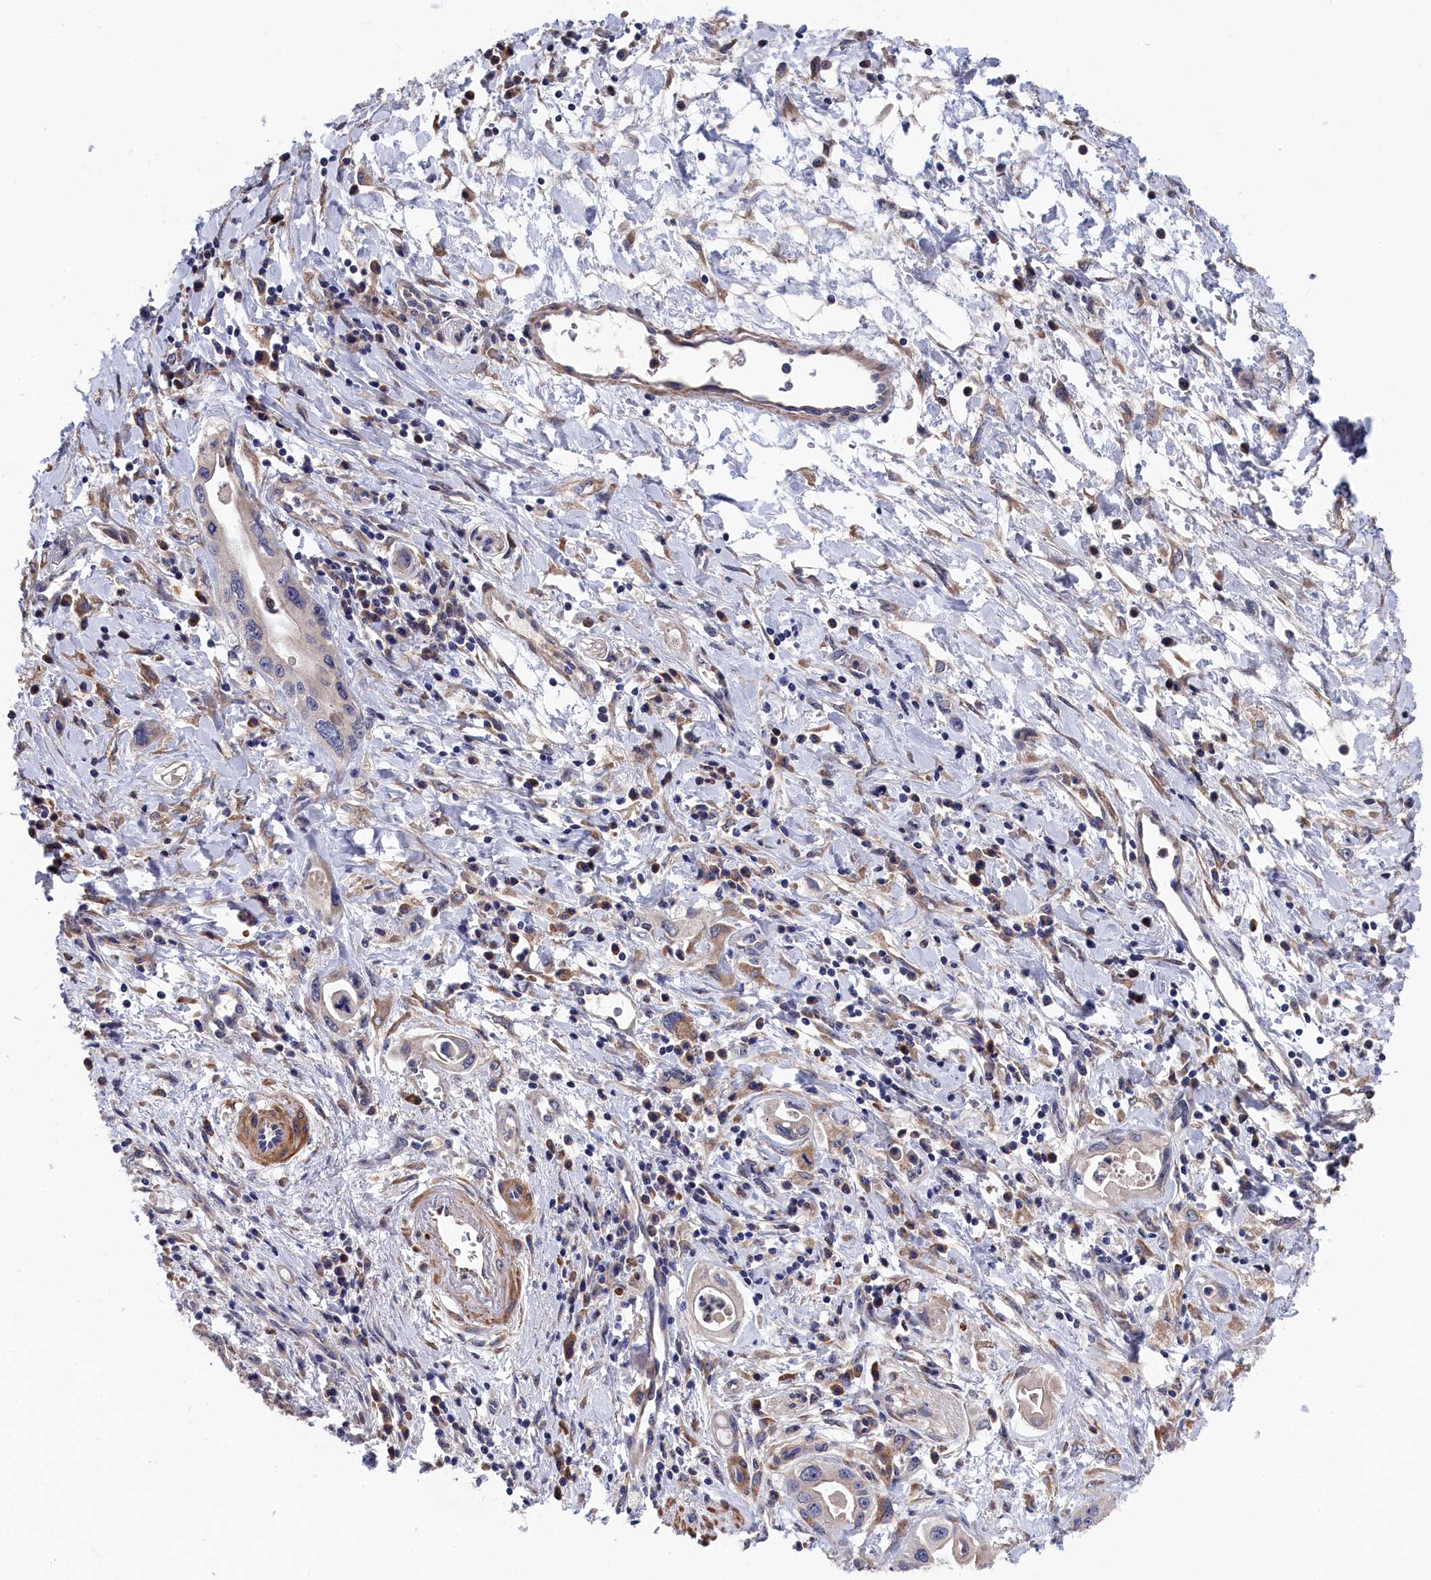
{"staining": {"intensity": "weak", "quantity": "<25%", "location": "cytoplasmic/membranous"}, "tissue": "pancreatic cancer", "cell_type": "Tumor cells", "image_type": "cancer", "snomed": [{"axis": "morphology", "description": "Adenocarcinoma, NOS"}, {"axis": "topography", "description": "Pancreas"}], "caption": "The image demonstrates no significant positivity in tumor cells of pancreatic adenocarcinoma.", "gene": "CYB5D2", "patient": {"sex": "female", "age": 77}}